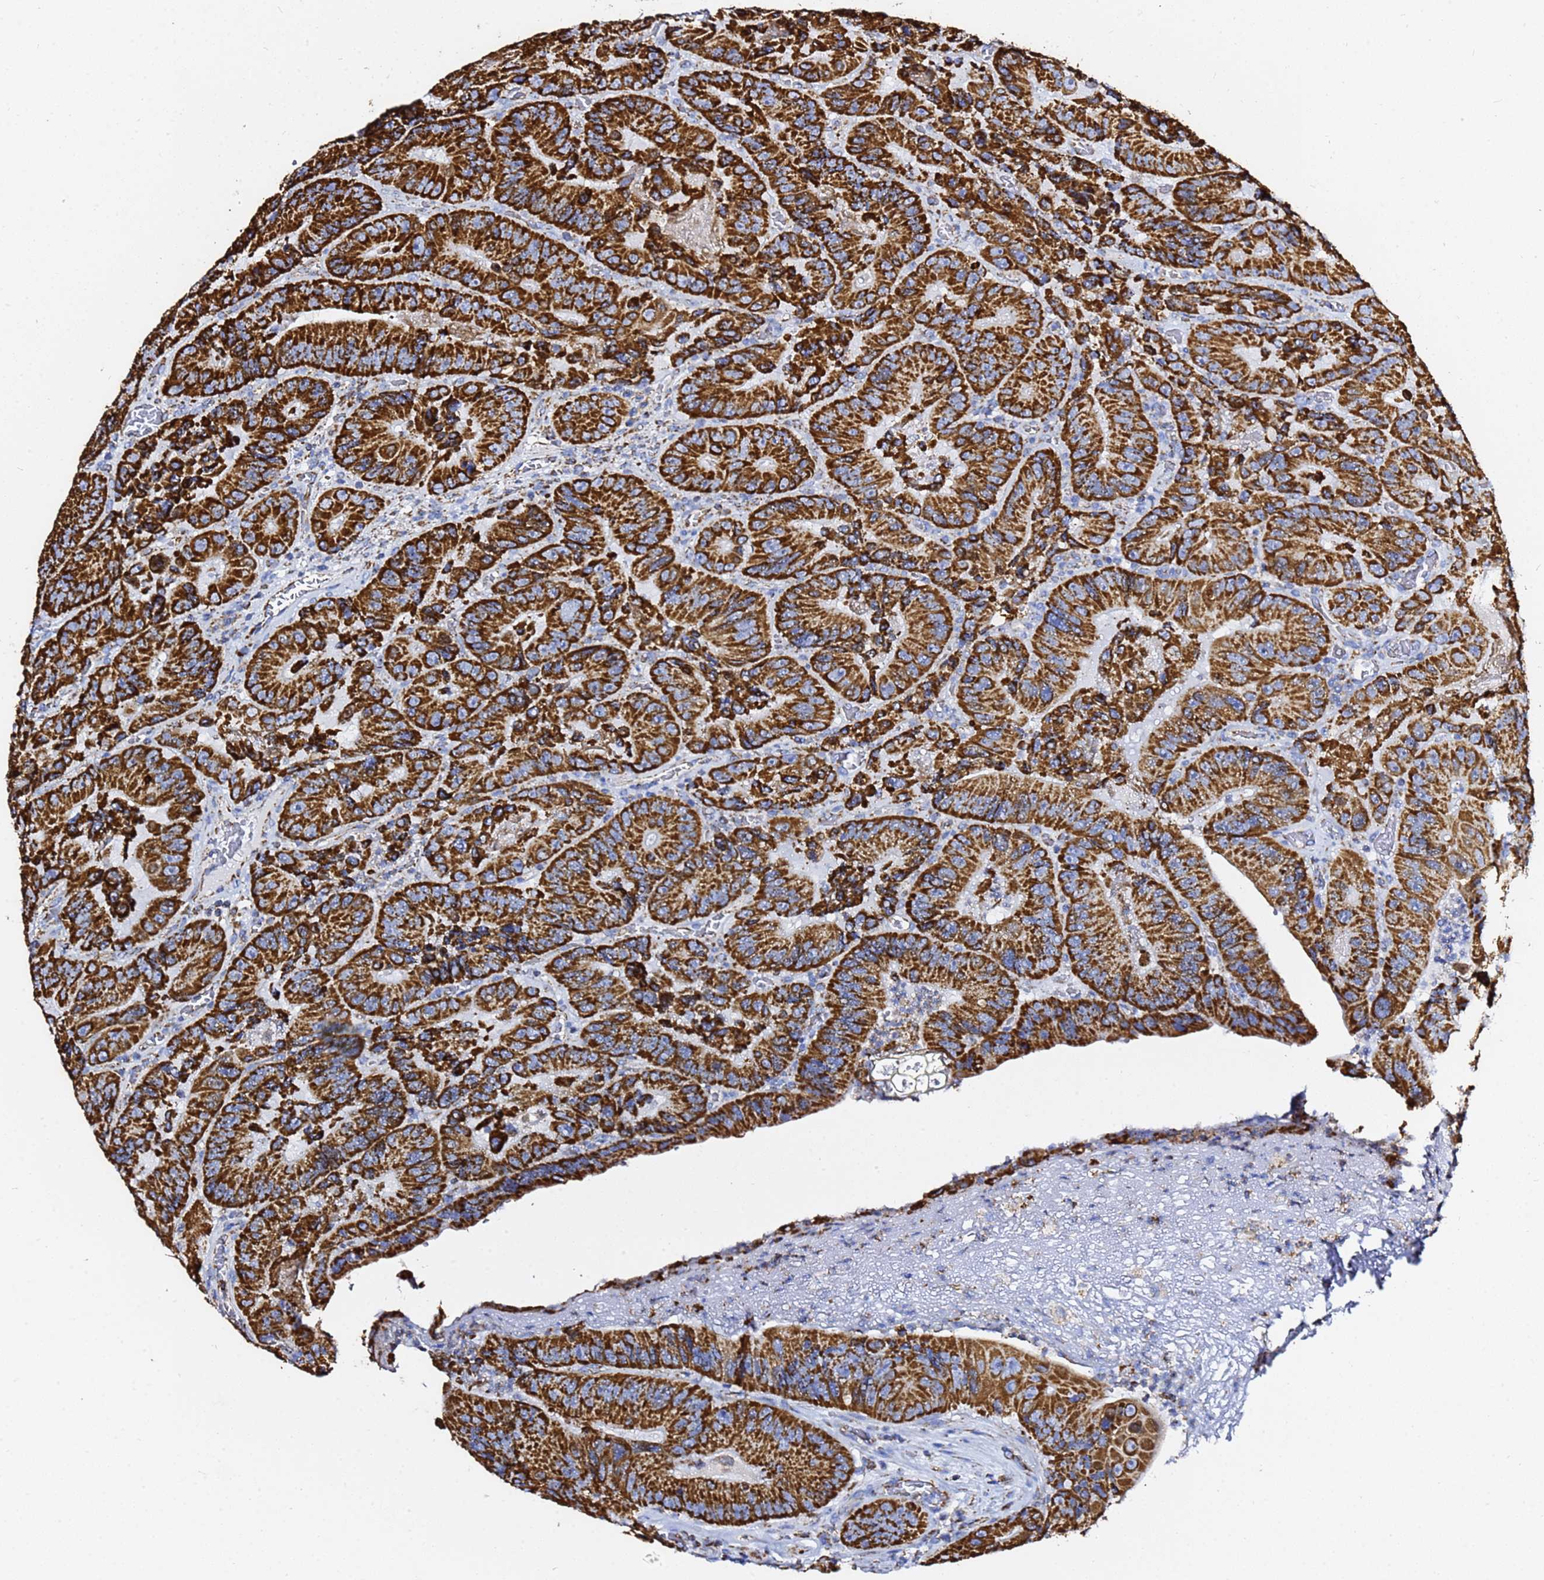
{"staining": {"intensity": "strong", "quantity": ">75%", "location": "cytoplasmic/membranous"}, "tissue": "colorectal cancer", "cell_type": "Tumor cells", "image_type": "cancer", "snomed": [{"axis": "morphology", "description": "Adenocarcinoma, NOS"}, {"axis": "topography", "description": "Colon"}], "caption": "A high-resolution histopathology image shows immunohistochemistry staining of colorectal cancer (adenocarcinoma), which reveals strong cytoplasmic/membranous staining in approximately >75% of tumor cells. Immunohistochemistry (ihc) stains the protein of interest in brown and the nuclei are stained blue.", "gene": "PHB2", "patient": {"sex": "female", "age": 86}}